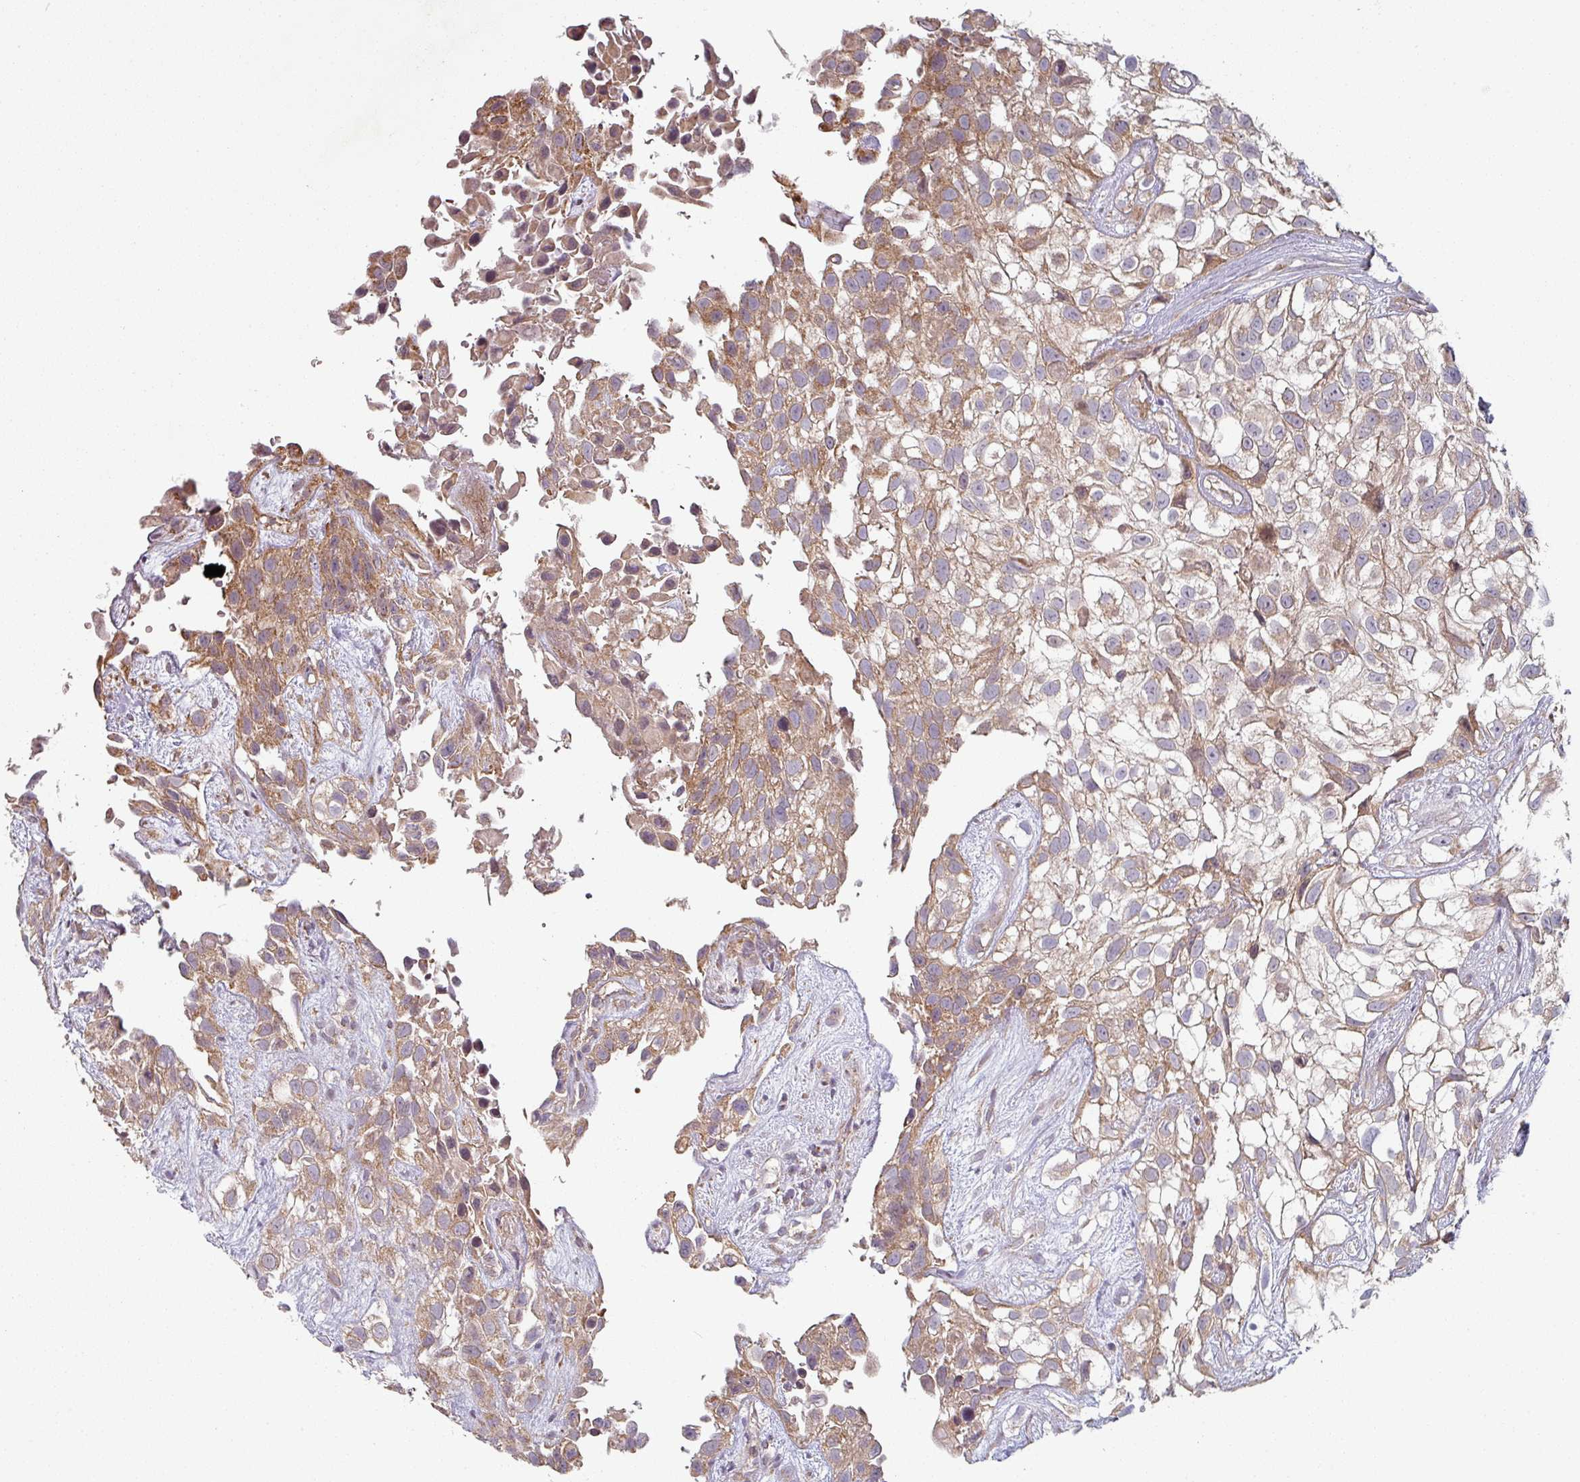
{"staining": {"intensity": "moderate", "quantity": "25%-75%", "location": "cytoplasmic/membranous"}, "tissue": "urothelial cancer", "cell_type": "Tumor cells", "image_type": "cancer", "snomed": [{"axis": "morphology", "description": "Urothelial carcinoma, High grade"}, {"axis": "topography", "description": "Urinary bladder"}], "caption": "High-grade urothelial carcinoma stained with DAB immunohistochemistry shows medium levels of moderate cytoplasmic/membranous staining in approximately 25%-75% of tumor cells. The protein is shown in brown color, while the nuclei are stained blue.", "gene": "PLEKHJ1", "patient": {"sex": "male", "age": 56}}